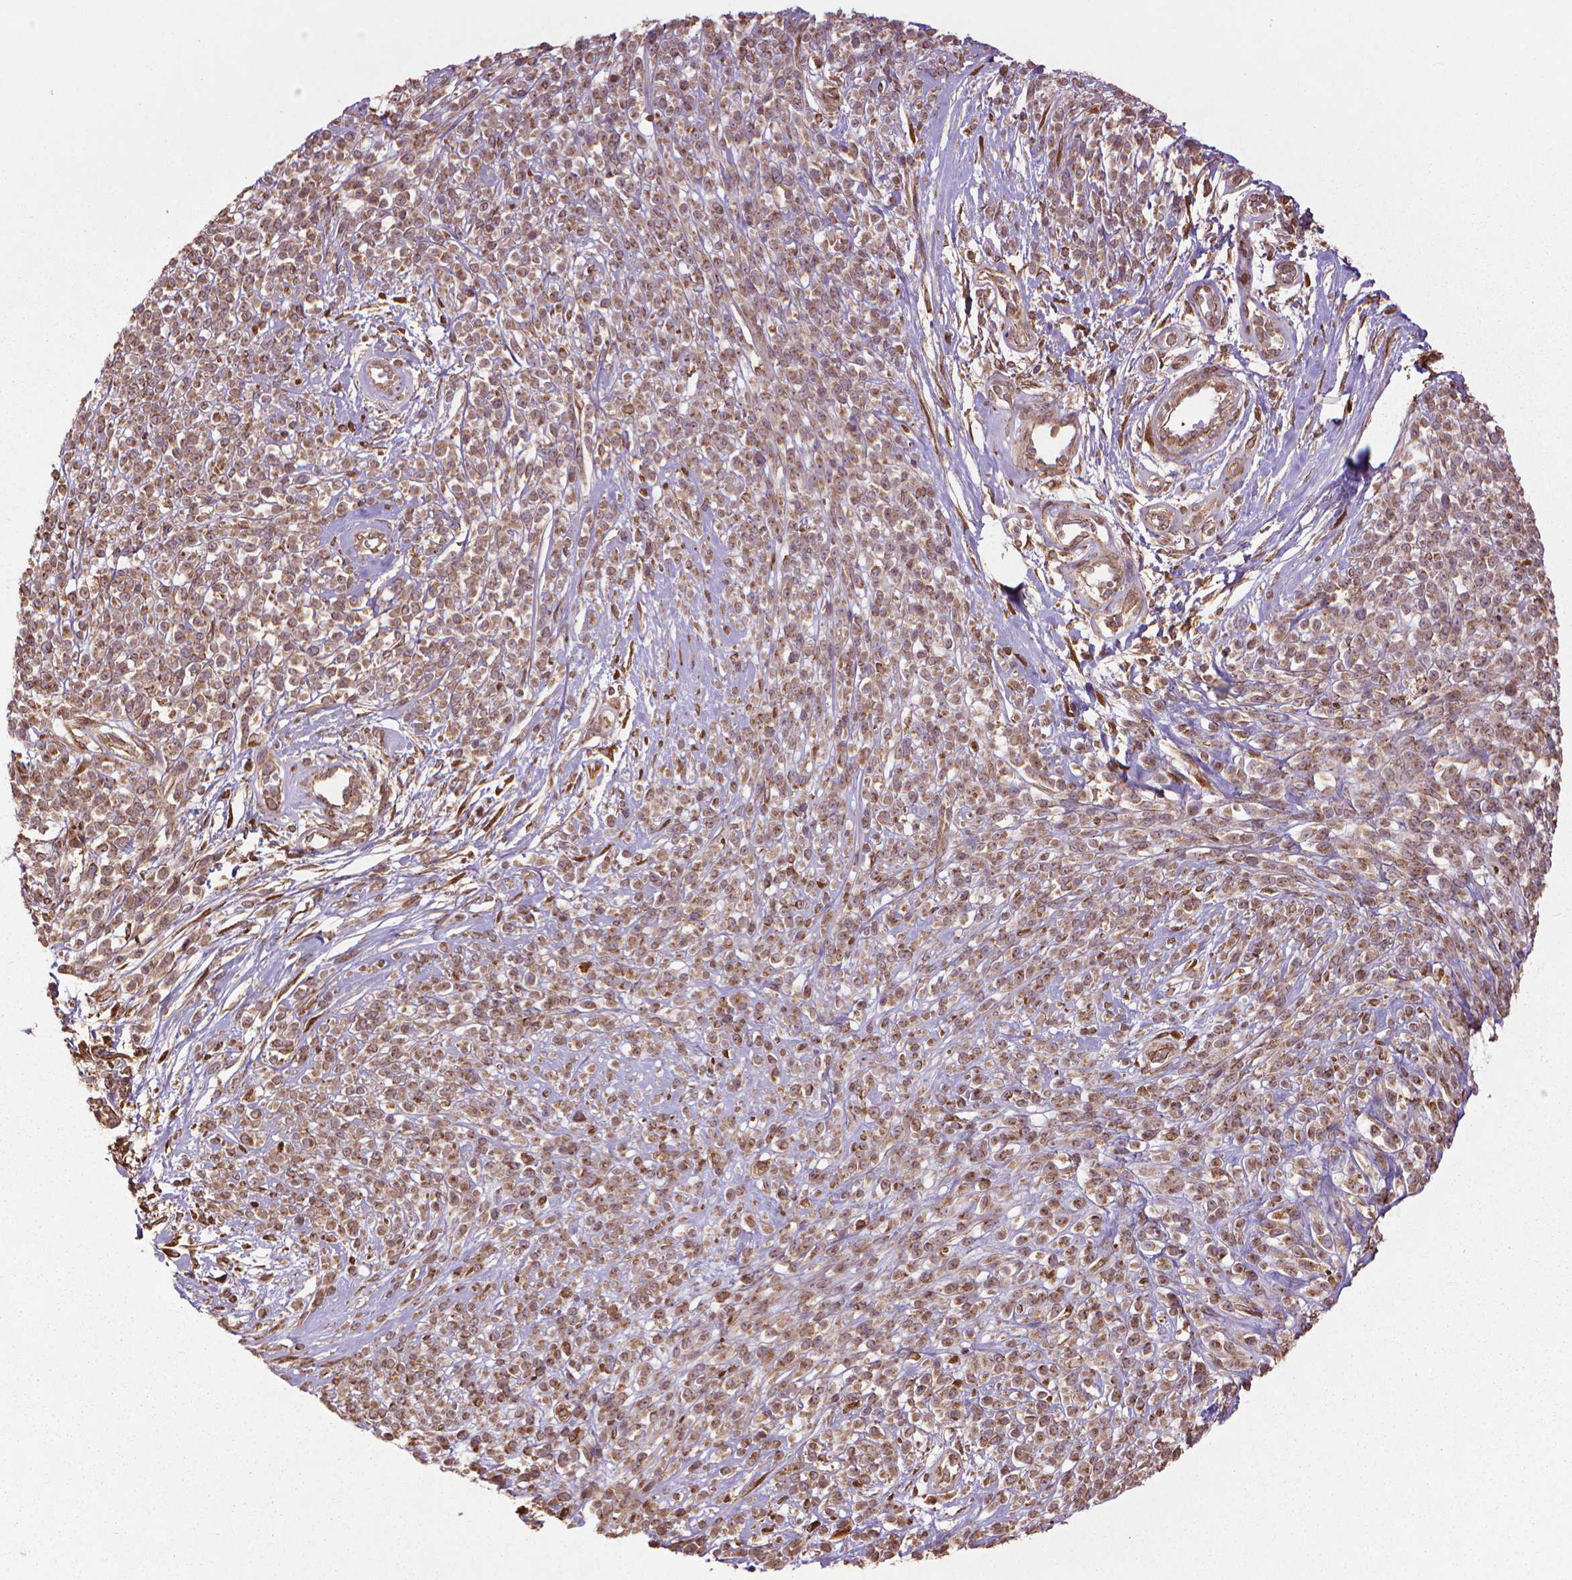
{"staining": {"intensity": "moderate", "quantity": ">75%", "location": "cytoplasmic/membranous"}, "tissue": "melanoma", "cell_type": "Tumor cells", "image_type": "cancer", "snomed": [{"axis": "morphology", "description": "Malignant melanoma, NOS"}, {"axis": "topography", "description": "Skin"}, {"axis": "topography", "description": "Skin of trunk"}], "caption": "Melanoma was stained to show a protein in brown. There is medium levels of moderate cytoplasmic/membranous positivity in approximately >75% of tumor cells.", "gene": "GAS1", "patient": {"sex": "male", "age": 74}}